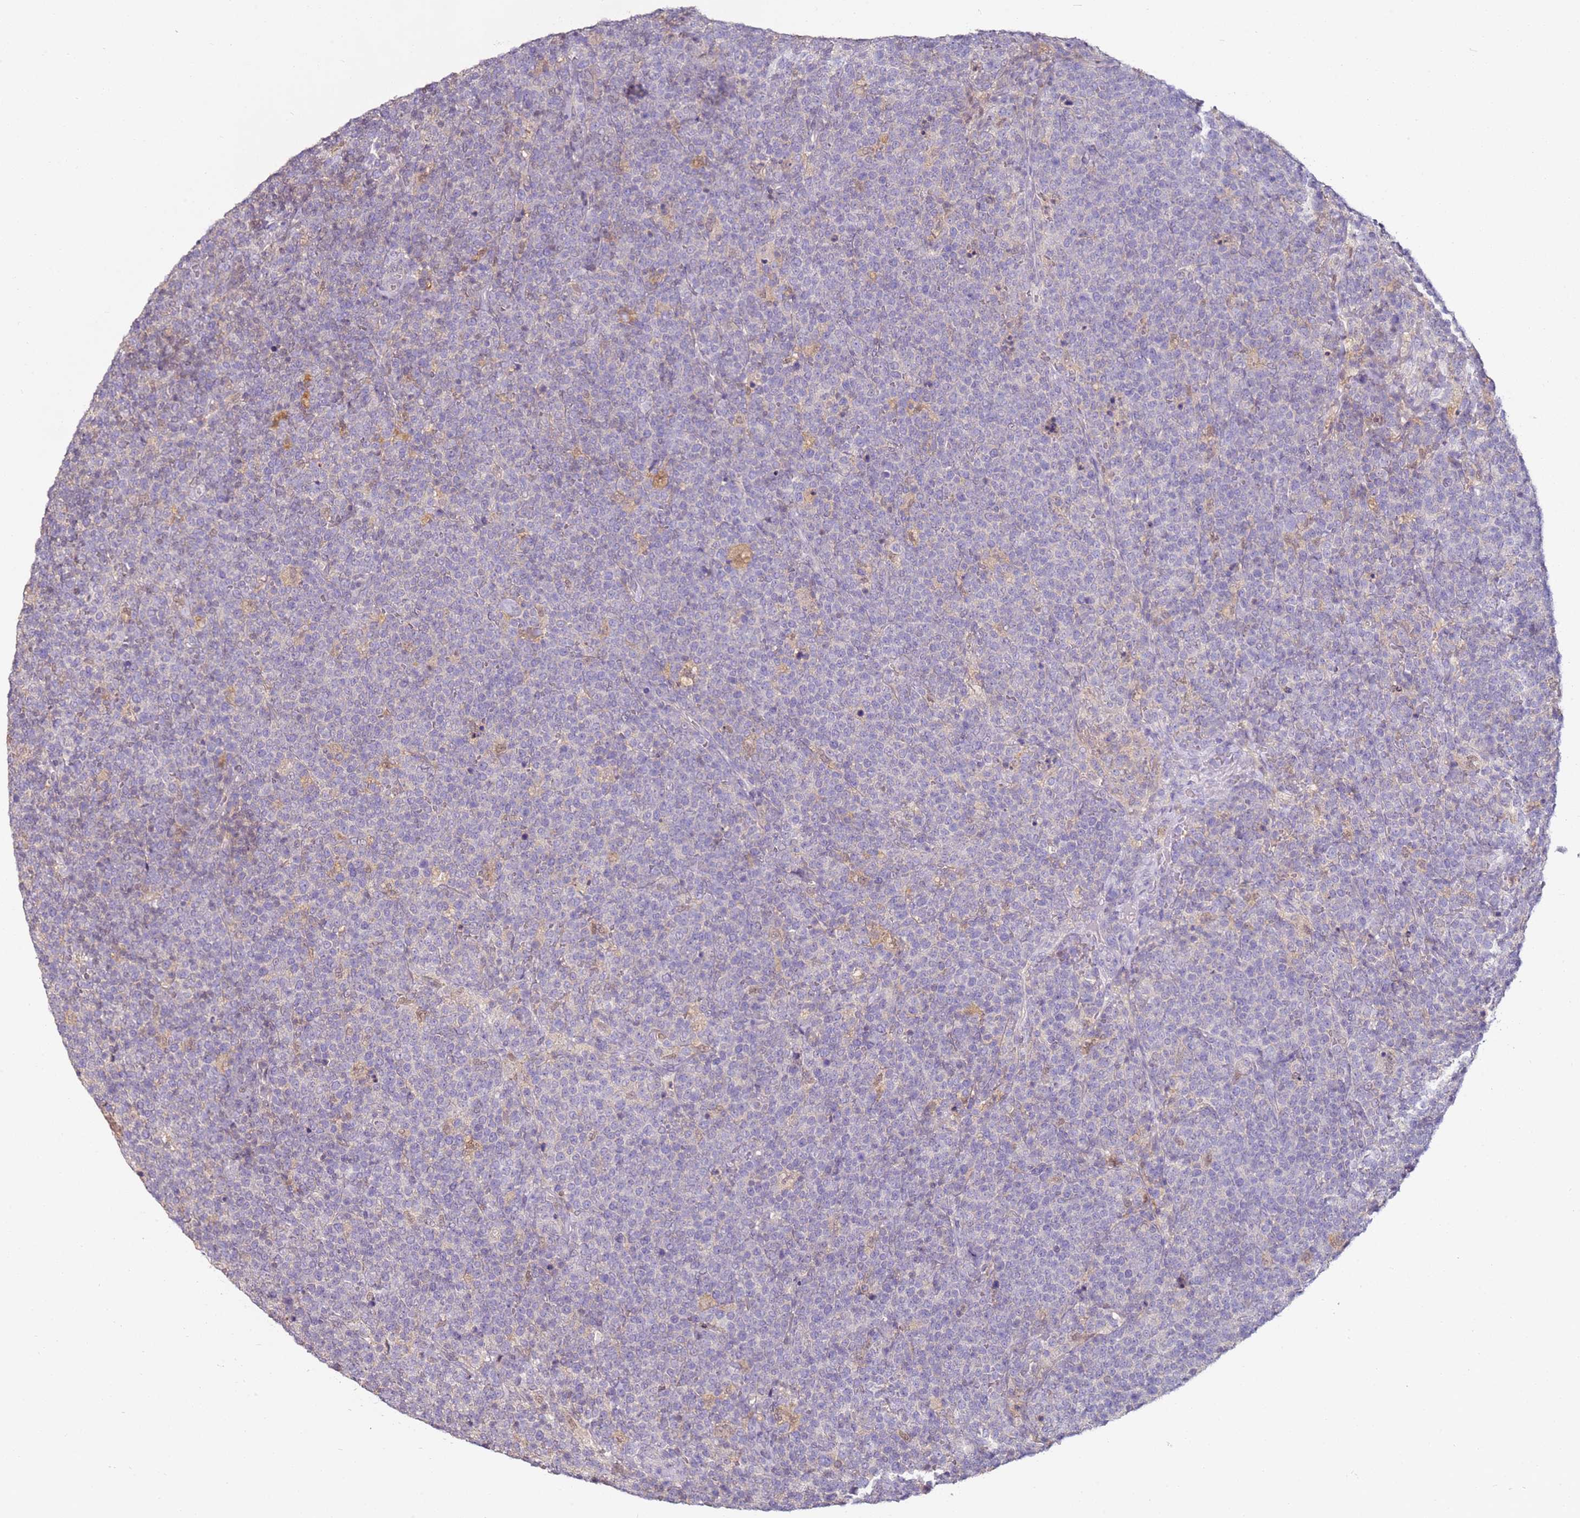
{"staining": {"intensity": "negative", "quantity": "none", "location": "none"}, "tissue": "lymphoma", "cell_type": "Tumor cells", "image_type": "cancer", "snomed": [{"axis": "morphology", "description": "Malignant lymphoma, non-Hodgkin's type, High grade"}, {"axis": "topography", "description": "Lymph node"}], "caption": "The immunohistochemistry (IHC) micrograph has no significant staining in tumor cells of lymphoma tissue.", "gene": "MDH1", "patient": {"sex": "male", "age": 61}}